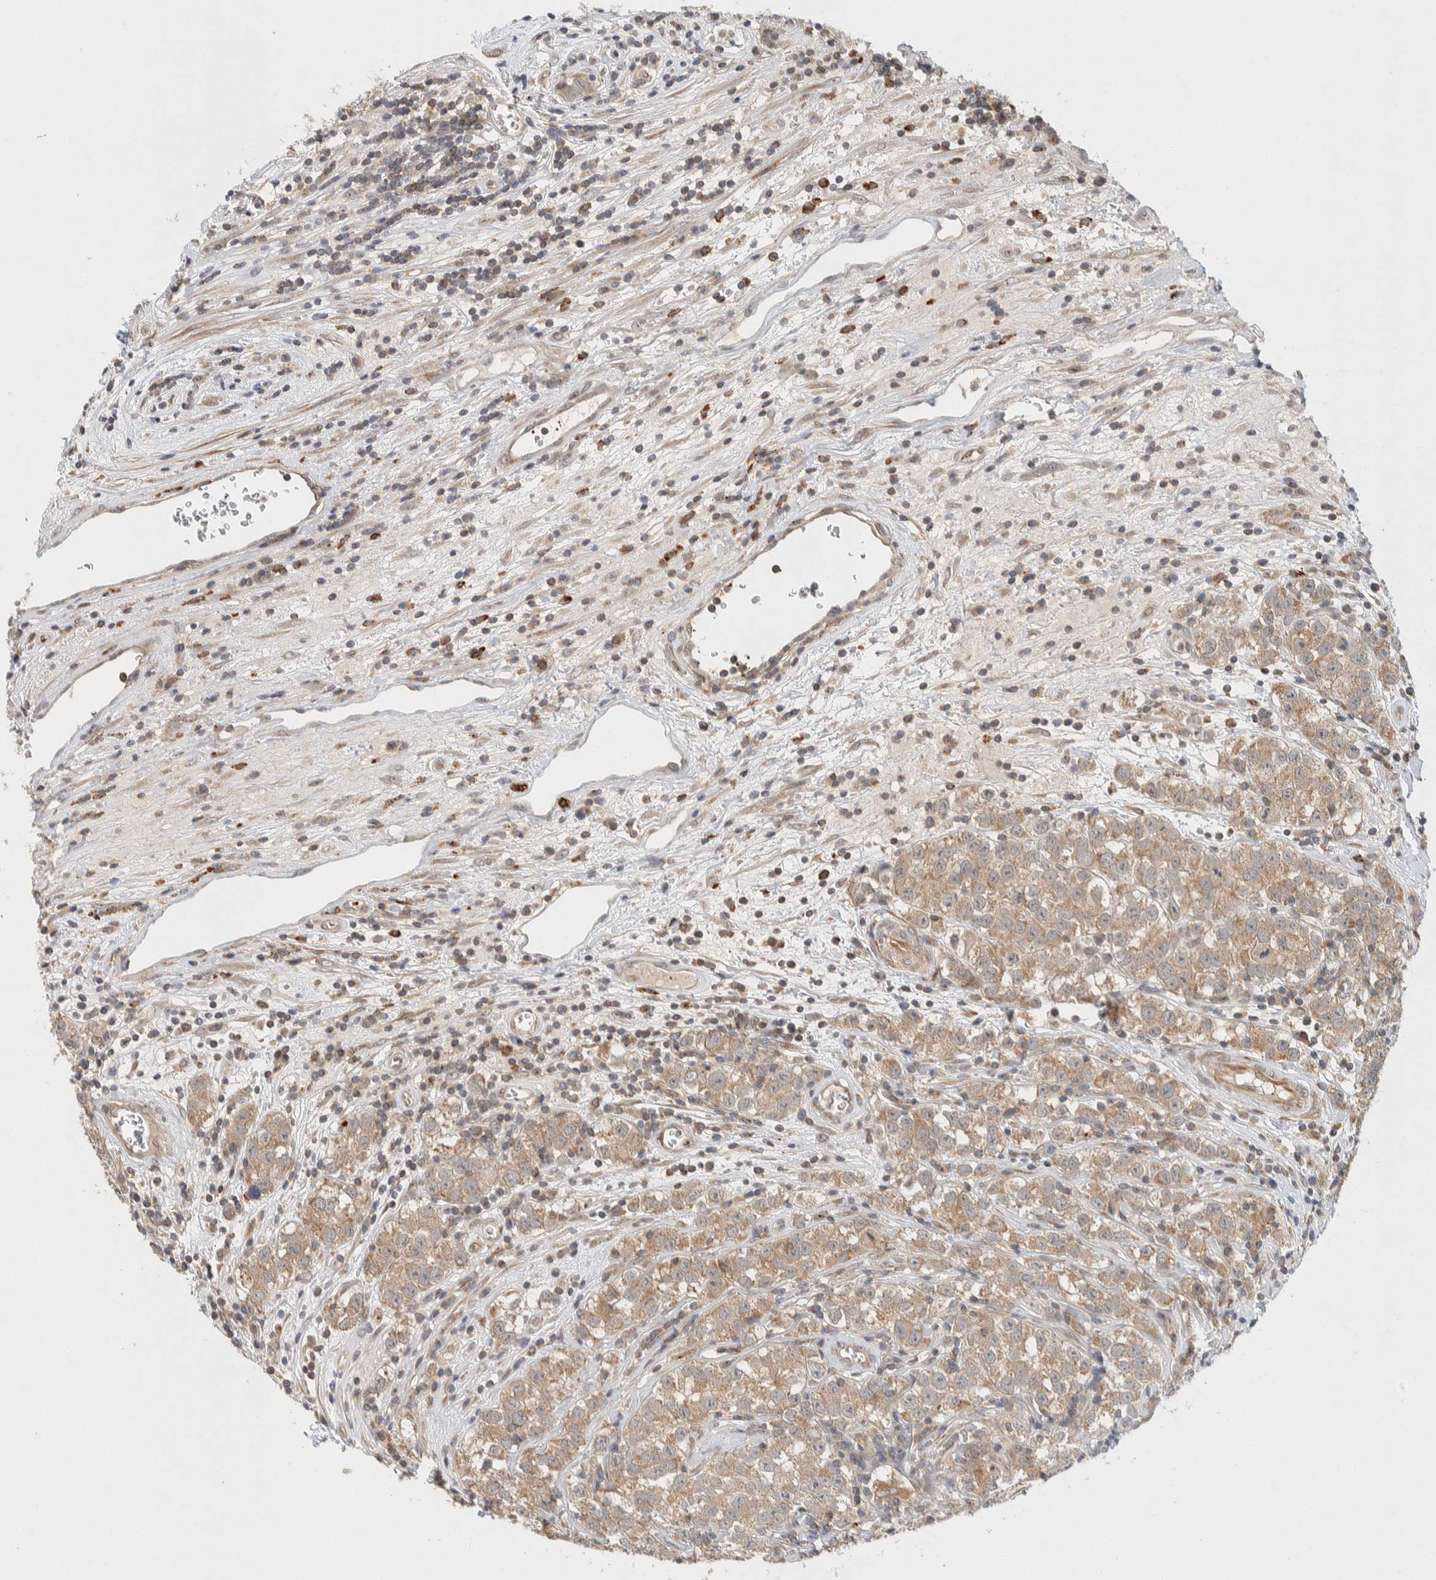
{"staining": {"intensity": "weak", "quantity": "25%-75%", "location": "cytoplasmic/membranous"}, "tissue": "testis cancer", "cell_type": "Tumor cells", "image_type": "cancer", "snomed": [{"axis": "morphology", "description": "Seminoma, NOS"}, {"axis": "morphology", "description": "Carcinoma, Embryonal, NOS"}, {"axis": "topography", "description": "Testis"}], "caption": "This is an image of IHC staining of testis cancer, which shows weak staining in the cytoplasmic/membranous of tumor cells.", "gene": "KIF9", "patient": {"sex": "male", "age": 43}}